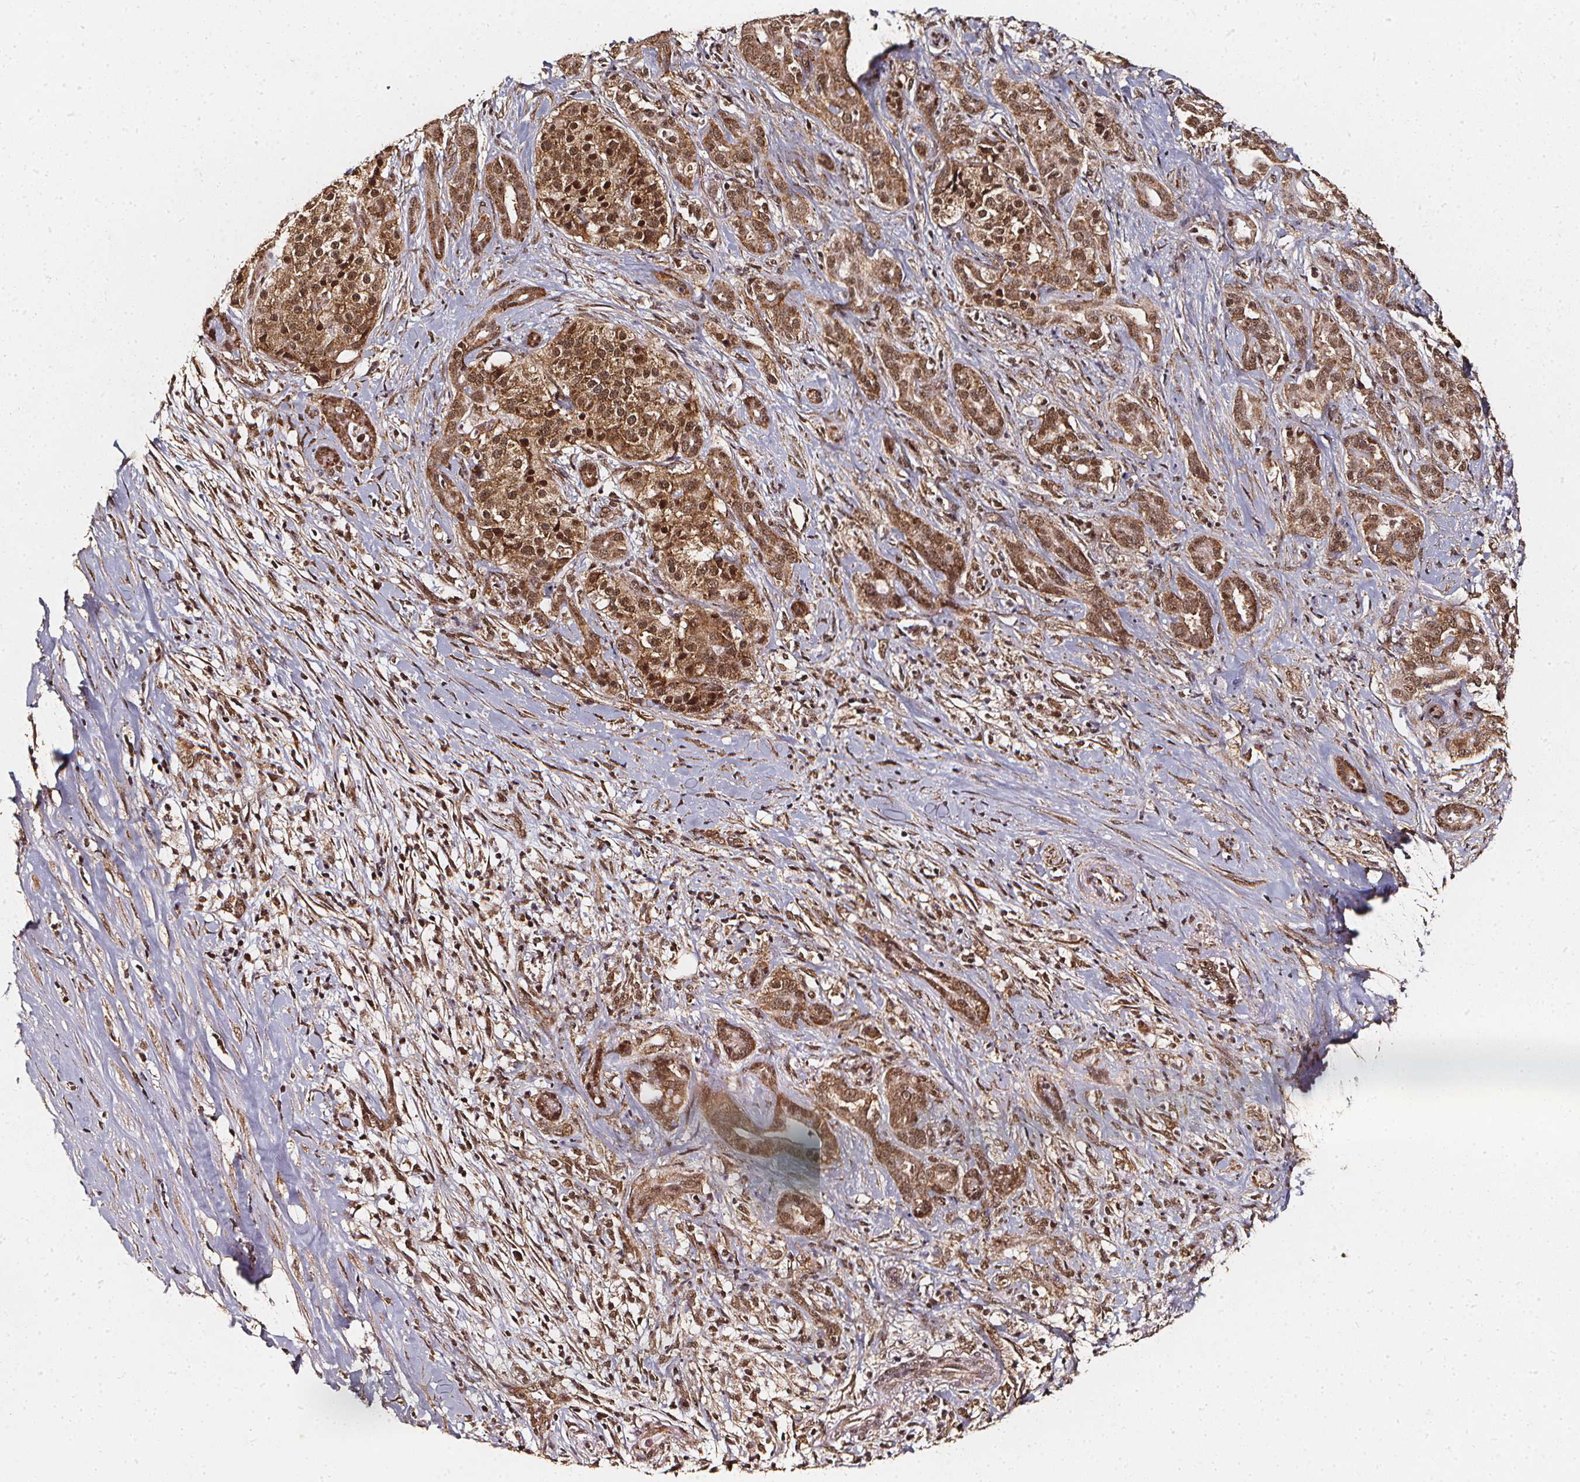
{"staining": {"intensity": "moderate", "quantity": ">75%", "location": "cytoplasmic/membranous,nuclear"}, "tissue": "pancreatic cancer", "cell_type": "Tumor cells", "image_type": "cancer", "snomed": [{"axis": "morphology", "description": "Normal tissue, NOS"}, {"axis": "morphology", "description": "Inflammation, NOS"}, {"axis": "morphology", "description": "Adenocarcinoma, NOS"}, {"axis": "topography", "description": "Pancreas"}], "caption": "Approximately >75% of tumor cells in pancreatic adenocarcinoma display moderate cytoplasmic/membranous and nuclear protein expression as visualized by brown immunohistochemical staining.", "gene": "SMN1", "patient": {"sex": "male", "age": 57}}